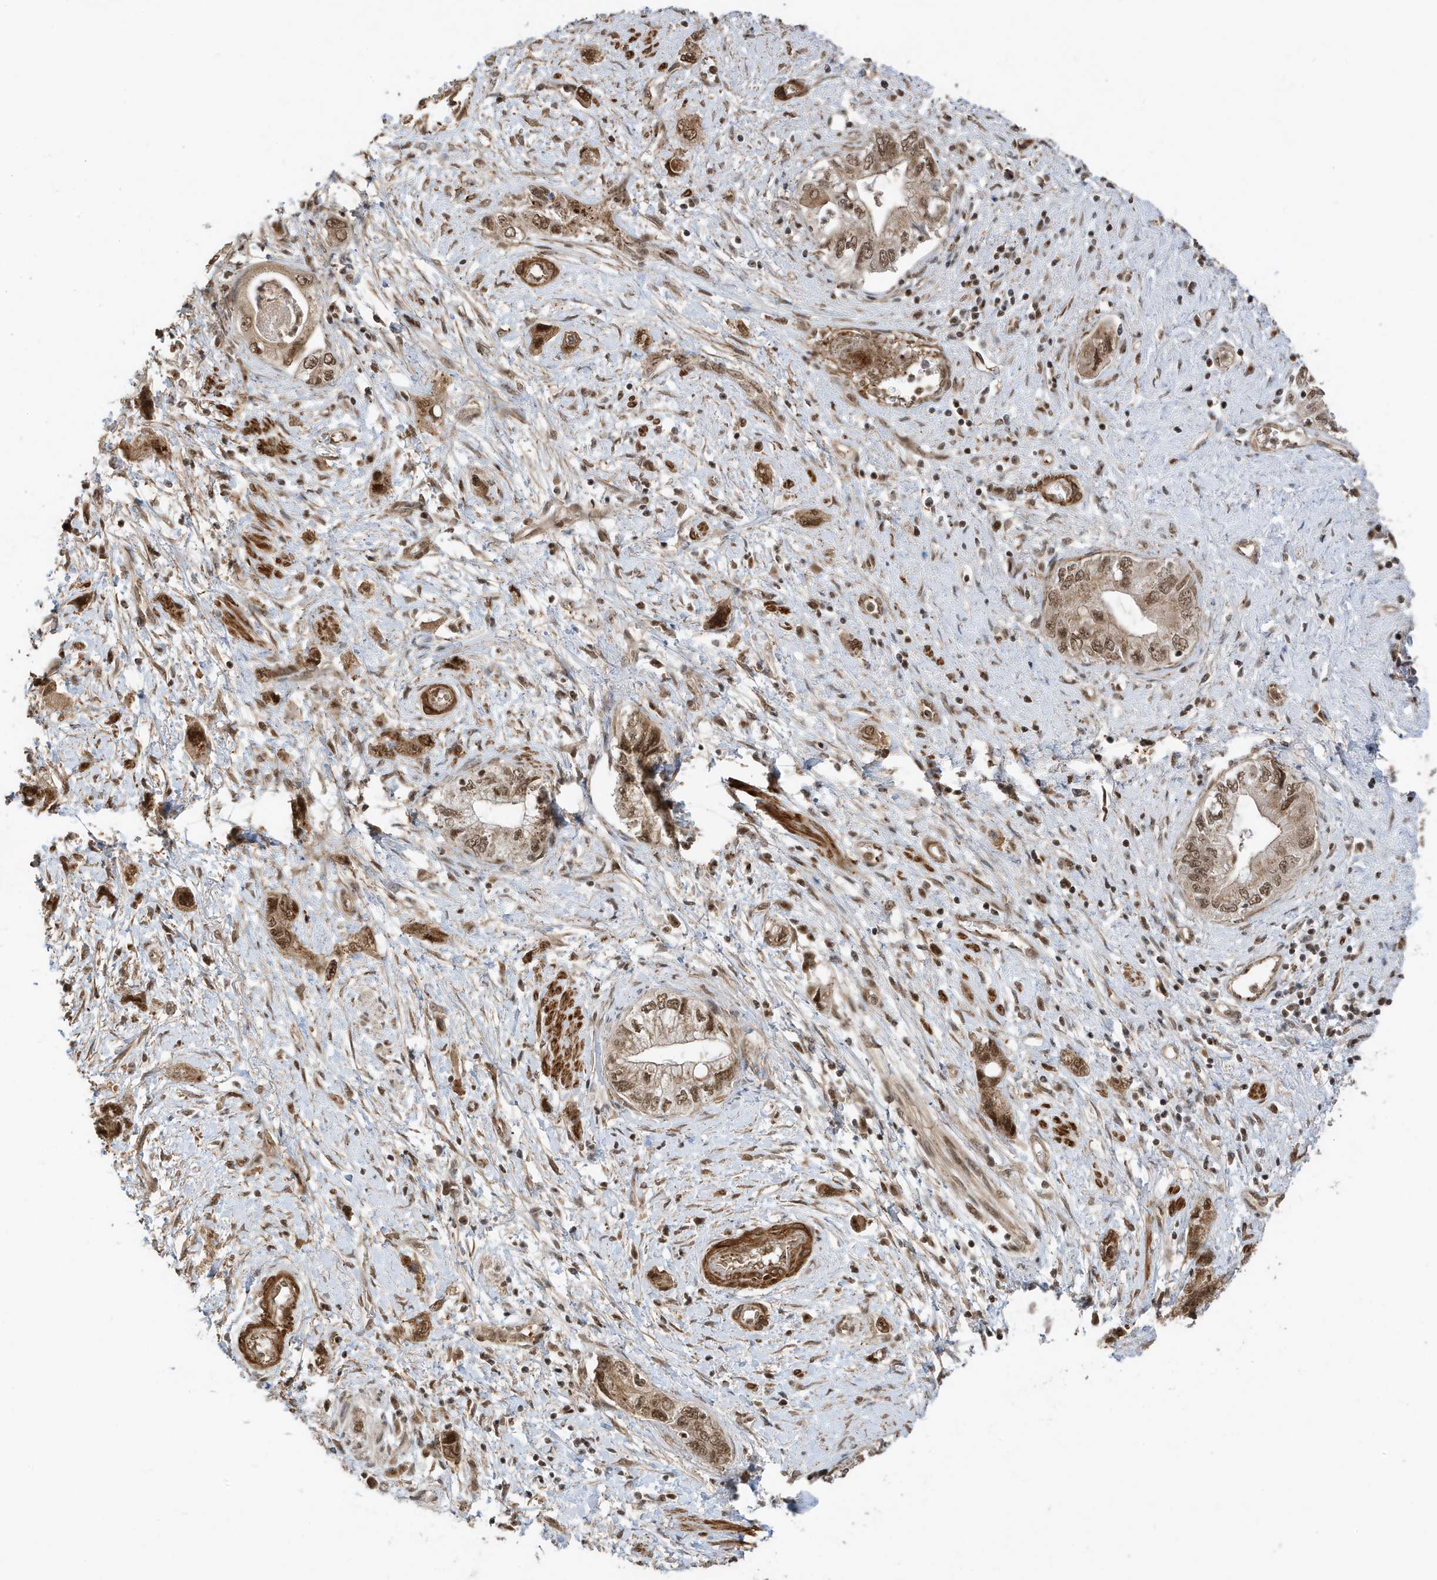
{"staining": {"intensity": "moderate", "quantity": ">75%", "location": "cytoplasmic/membranous,nuclear"}, "tissue": "pancreatic cancer", "cell_type": "Tumor cells", "image_type": "cancer", "snomed": [{"axis": "morphology", "description": "Adenocarcinoma, NOS"}, {"axis": "topography", "description": "Pancreas"}], "caption": "Adenocarcinoma (pancreatic) was stained to show a protein in brown. There is medium levels of moderate cytoplasmic/membranous and nuclear expression in approximately >75% of tumor cells. Nuclei are stained in blue.", "gene": "MAST3", "patient": {"sex": "female", "age": 73}}